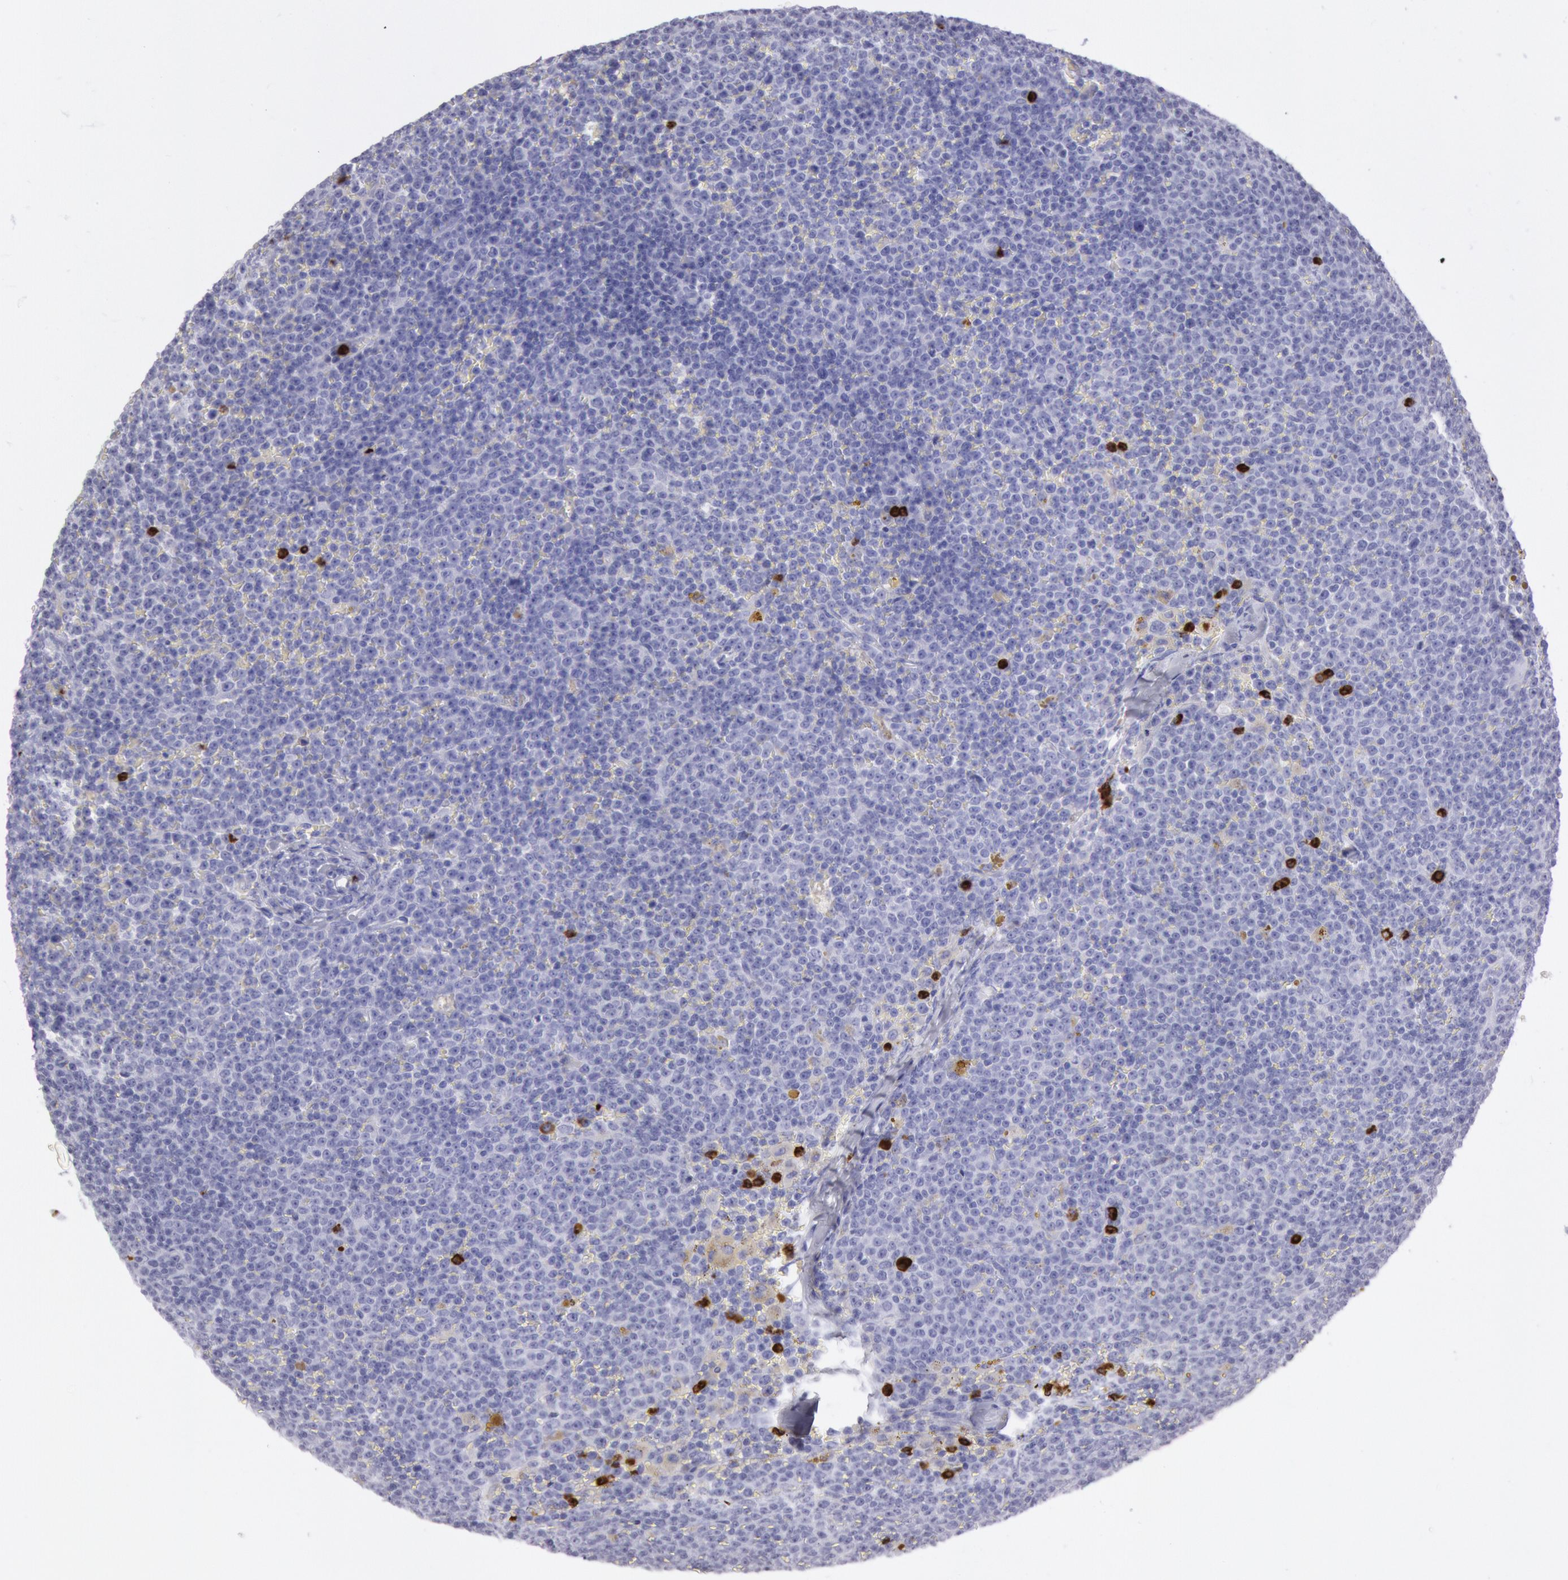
{"staining": {"intensity": "negative", "quantity": "none", "location": "none"}, "tissue": "lymphoma", "cell_type": "Tumor cells", "image_type": "cancer", "snomed": [{"axis": "morphology", "description": "Malignant lymphoma, non-Hodgkin's type, Low grade"}, {"axis": "topography", "description": "Lymph node"}], "caption": "Immunohistochemistry (IHC) photomicrograph of neoplastic tissue: human malignant lymphoma, non-Hodgkin's type (low-grade) stained with DAB (3,3'-diaminobenzidine) displays no significant protein expression in tumor cells.", "gene": "FCN1", "patient": {"sex": "male", "age": 50}}